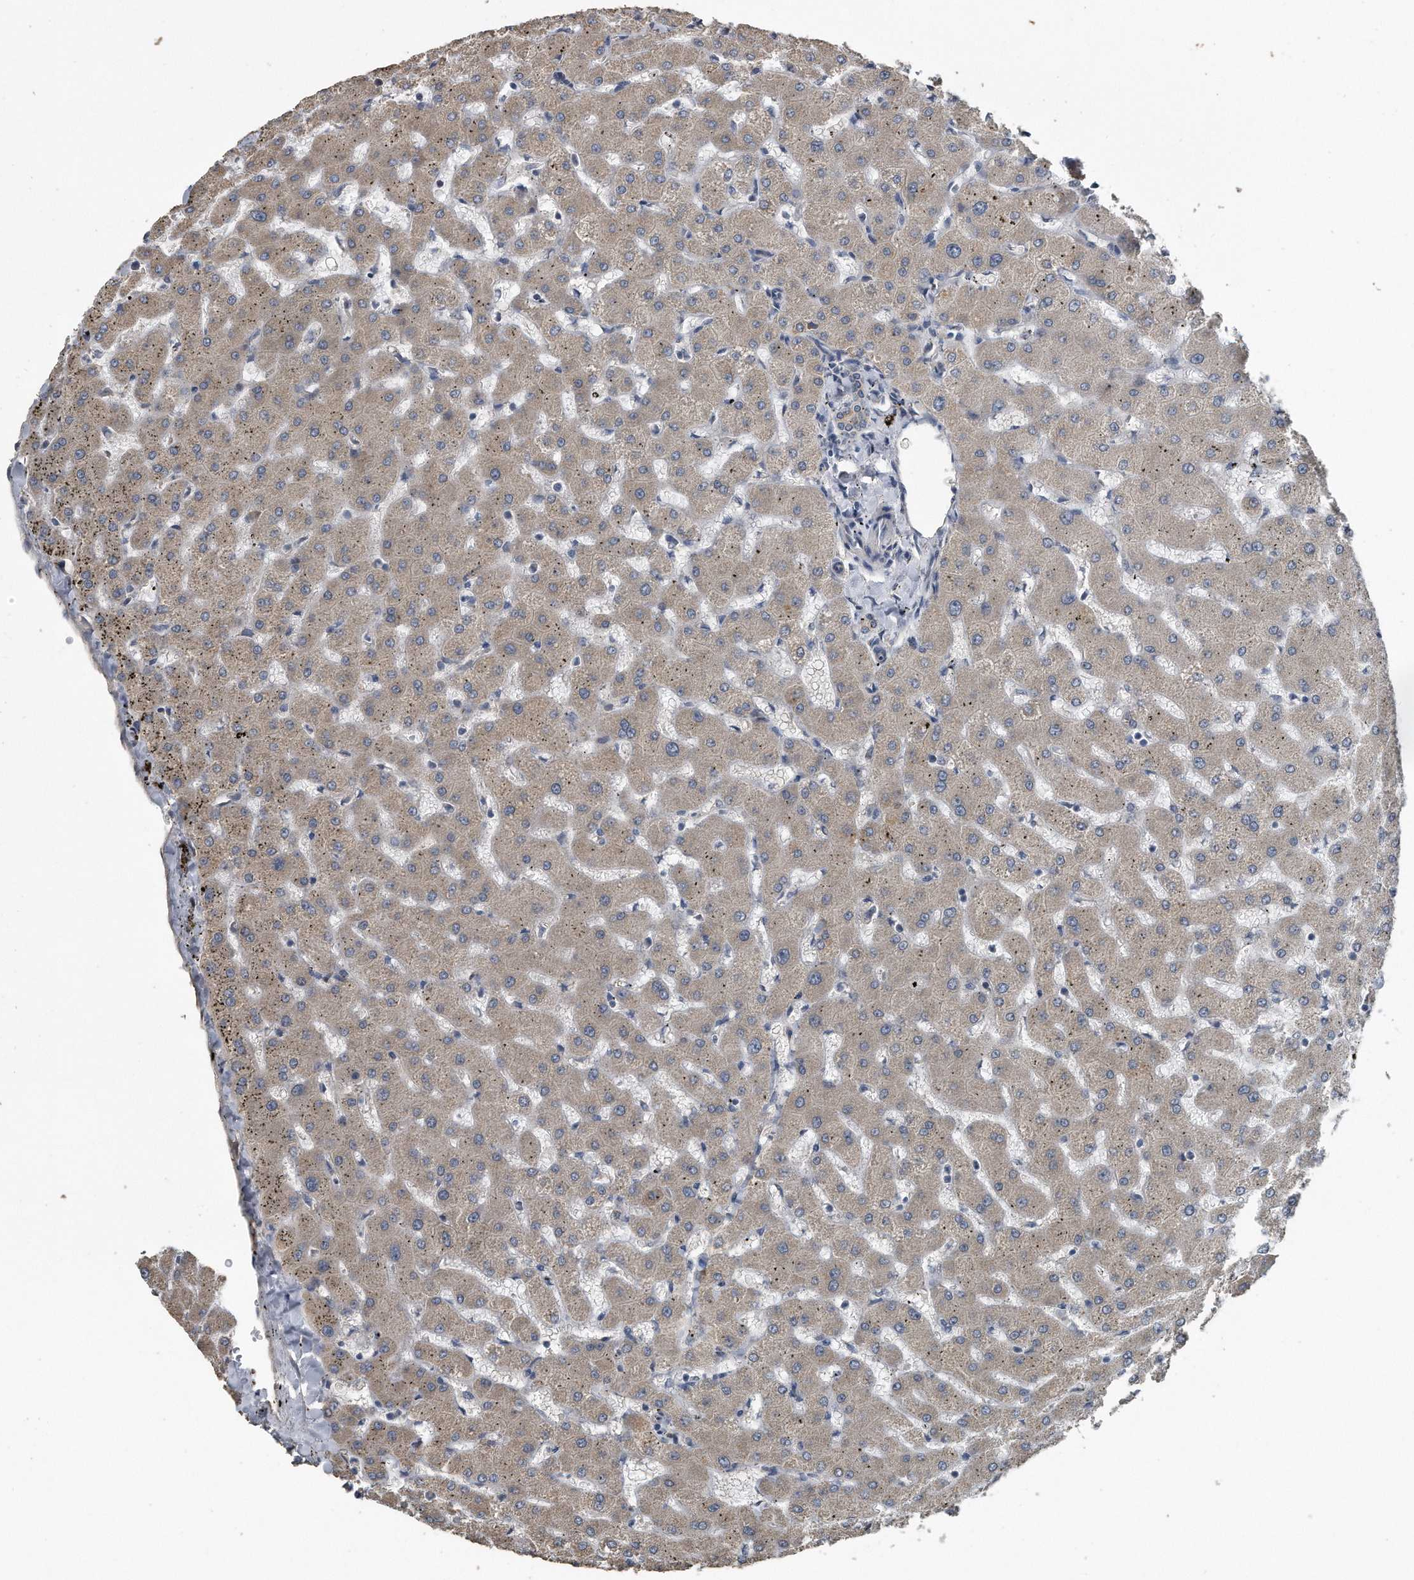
{"staining": {"intensity": "weak", "quantity": "25%-75%", "location": "cytoplasmic/membranous"}, "tissue": "liver", "cell_type": "Cholangiocytes", "image_type": "normal", "snomed": [{"axis": "morphology", "description": "Normal tissue, NOS"}, {"axis": "topography", "description": "Liver"}], "caption": "Benign liver demonstrates weak cytoplasmic/membranous expression in about 25%-75% of cholangiocytes.", "gene": "PCLO", "patient": {"sex": "female", "age": 63}}